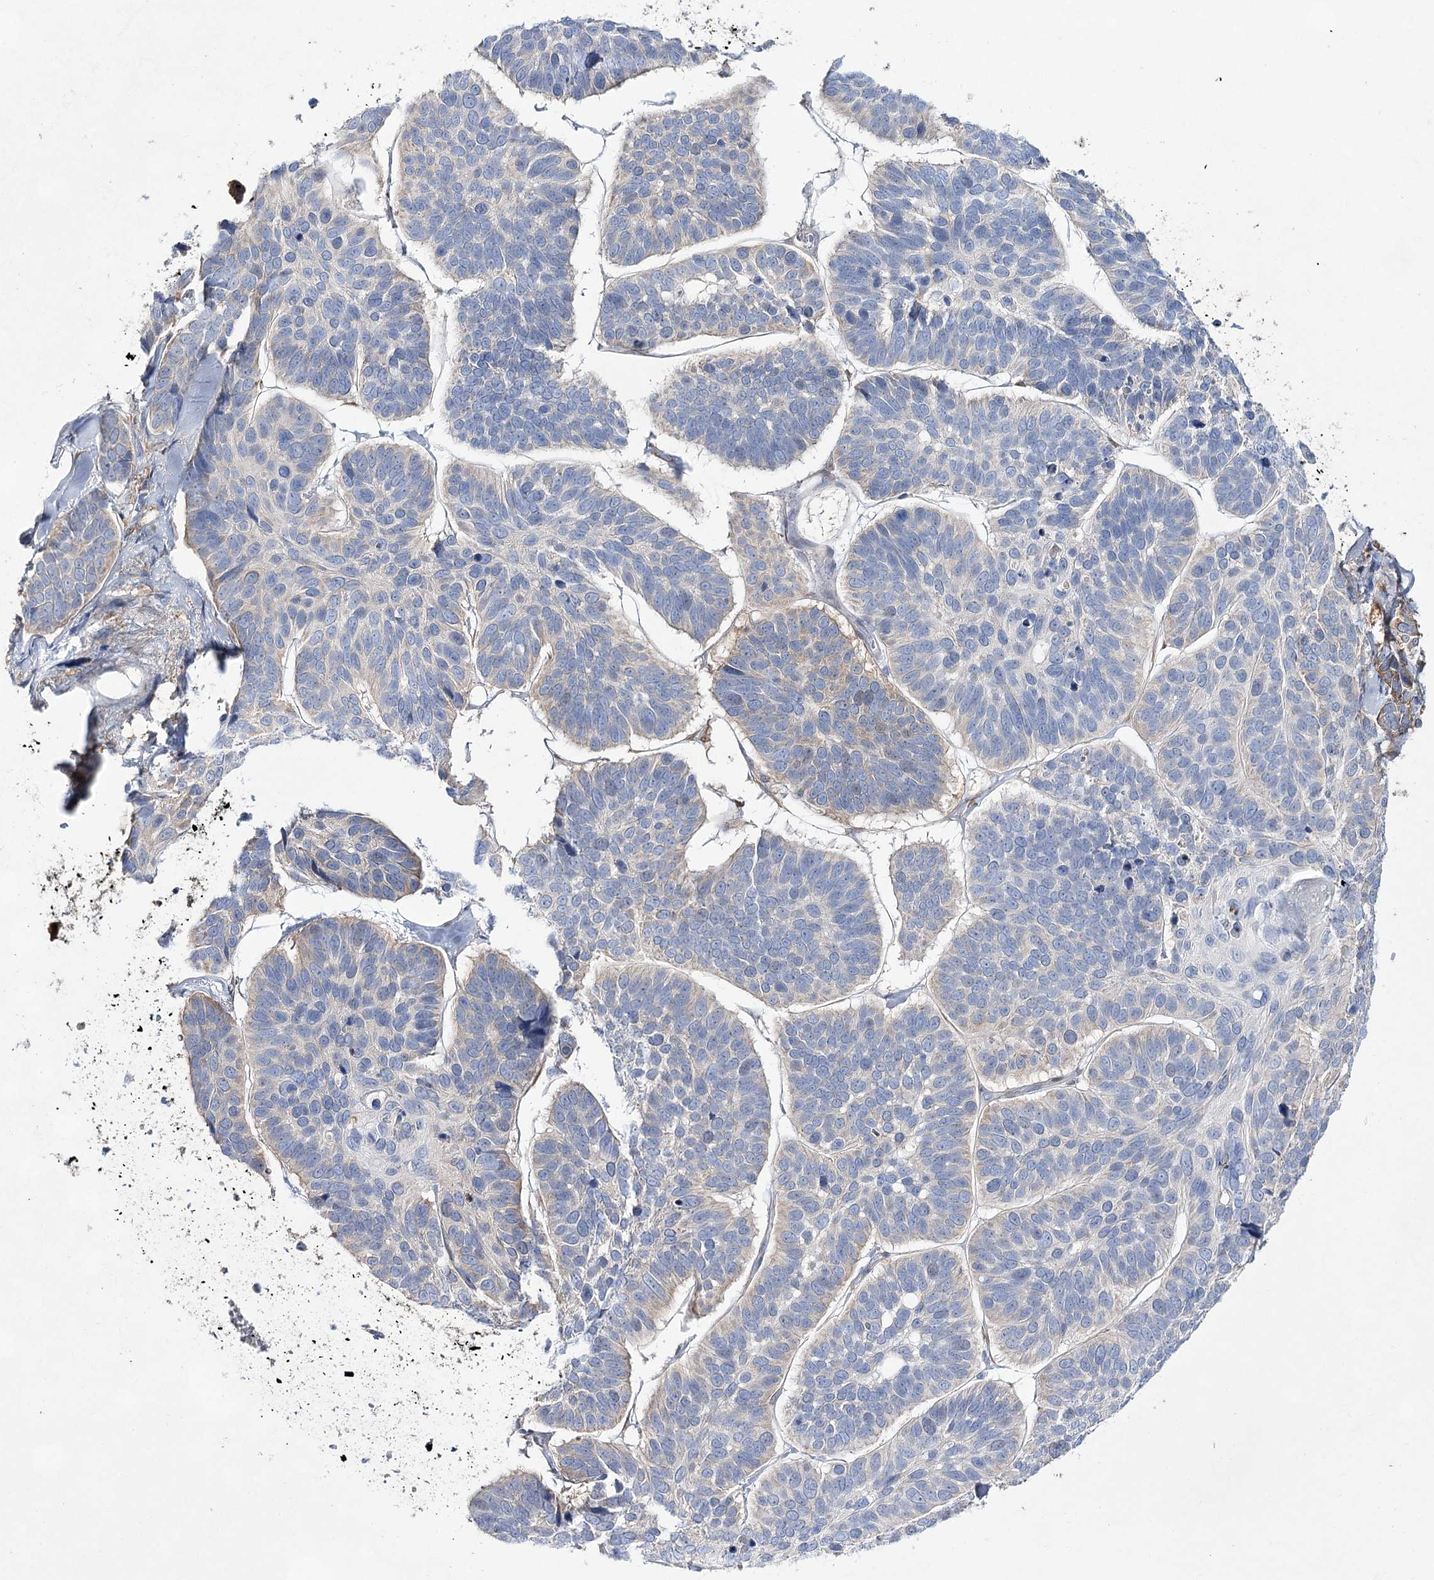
{"staining": {"intensity": "negative", "quantity": "none", "location": "none"}, "tissue": "skin cancer", "cell_type": "Tumor cells", "image_type": "cancer", "snomed": [{"axis": "morphology", "description": "Basal cell carcinoma"}, {"axis": "topography", "description": "Skin"}], "caption": "High power microscopy histopathology image of an immunohistochemistry image of skin cancer, revealing no significant staining in tumor cells.", "gene": "UGDH", "patient": {"sex": "male", "age": 62}}